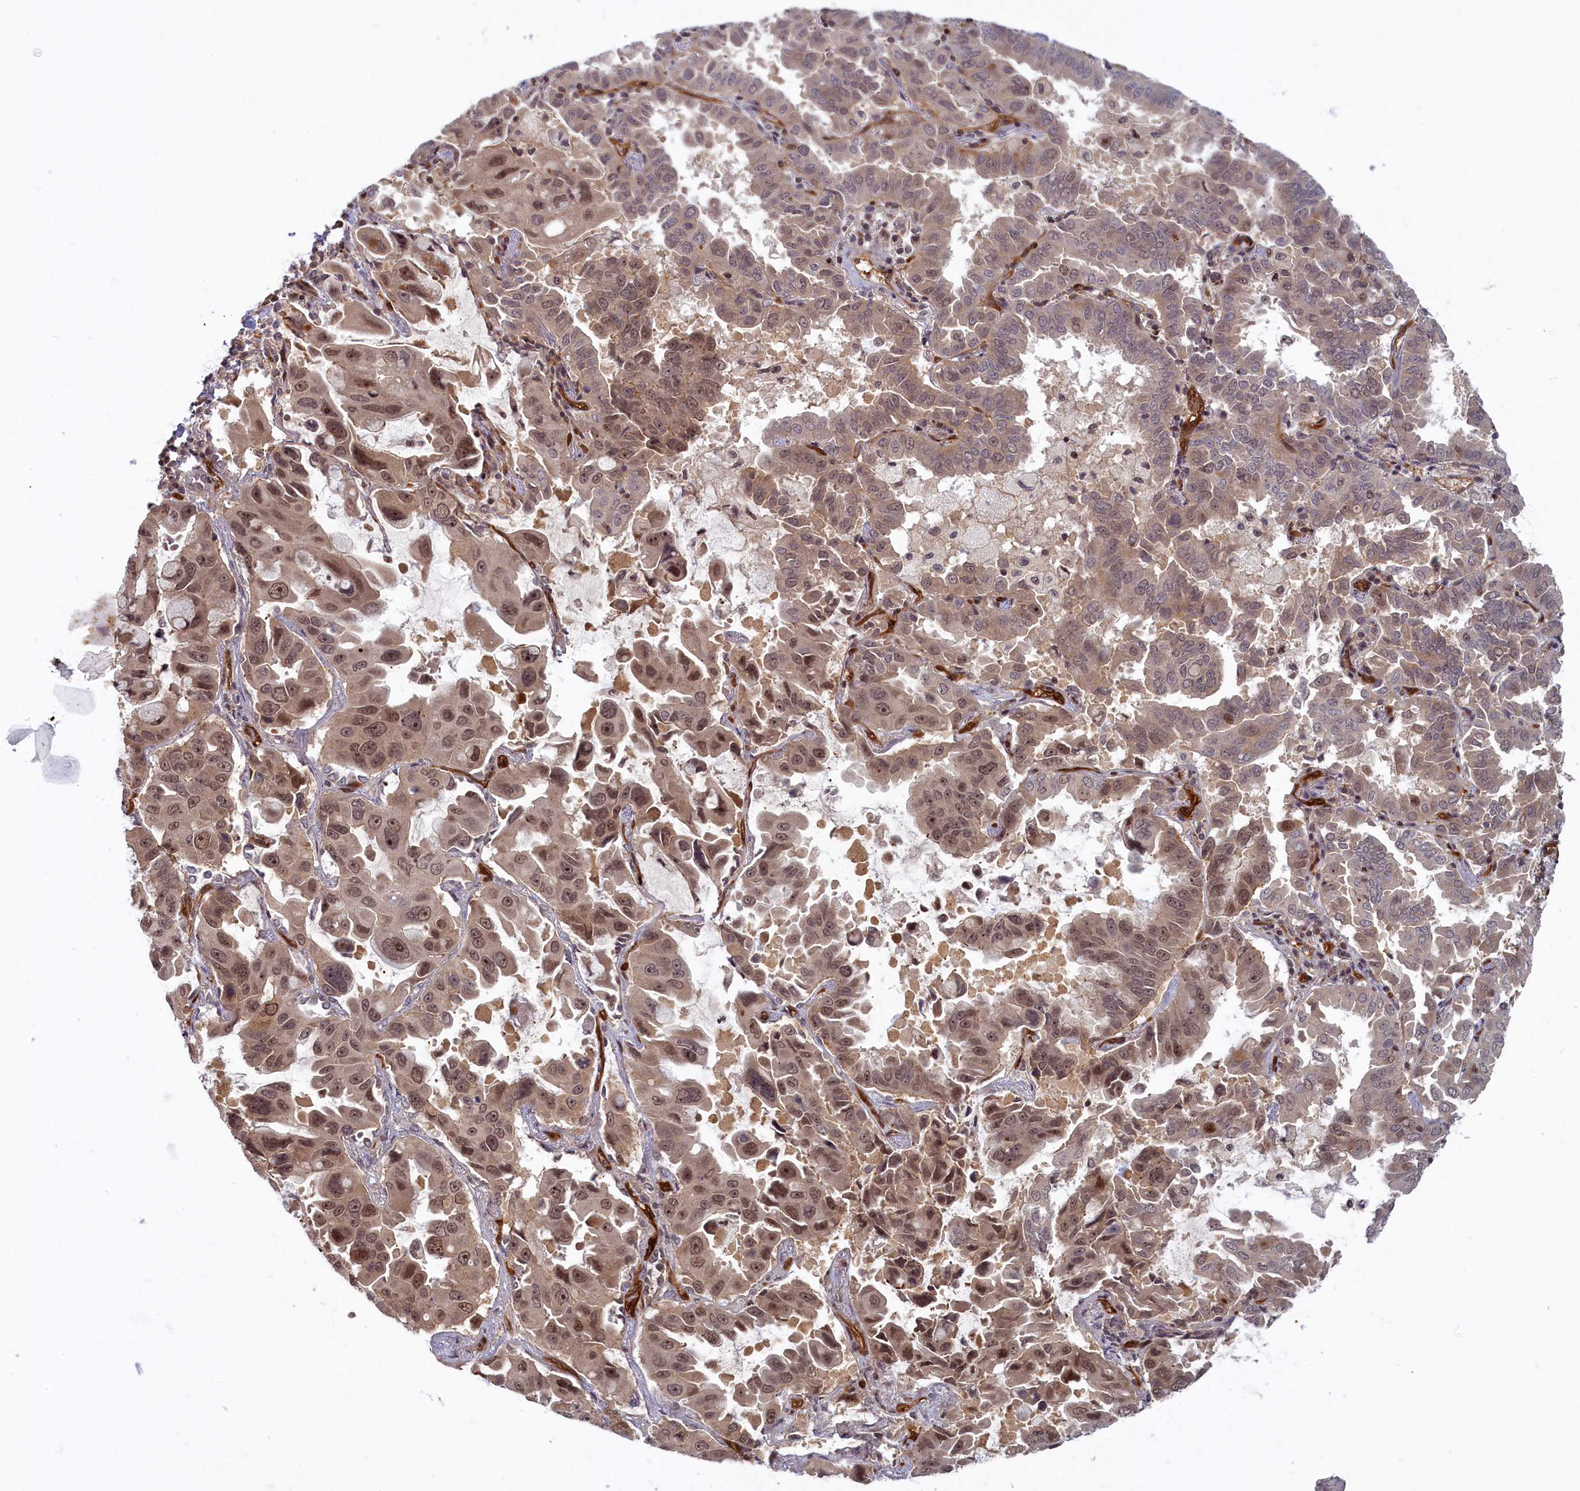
{"staining": {"intensity": "moderate", "quantity": ">75%", "location": "nuclear"}, "tissue": "lung cancer", "cell_type": "Tumor cells", "image_type": "cancer", "snomed": [{"axis": "morphology", "description": "Adenocarcinoma, NOS"}, {"axis": "topography", "description": "Lung"}], "caption": "Protein staining by IHC exhibits moderate nuclear positivity in approximately >75% of tumor cells in lung cancer.", "gene": "SNRK", "patient": {"sex": "male", "age": 64}}